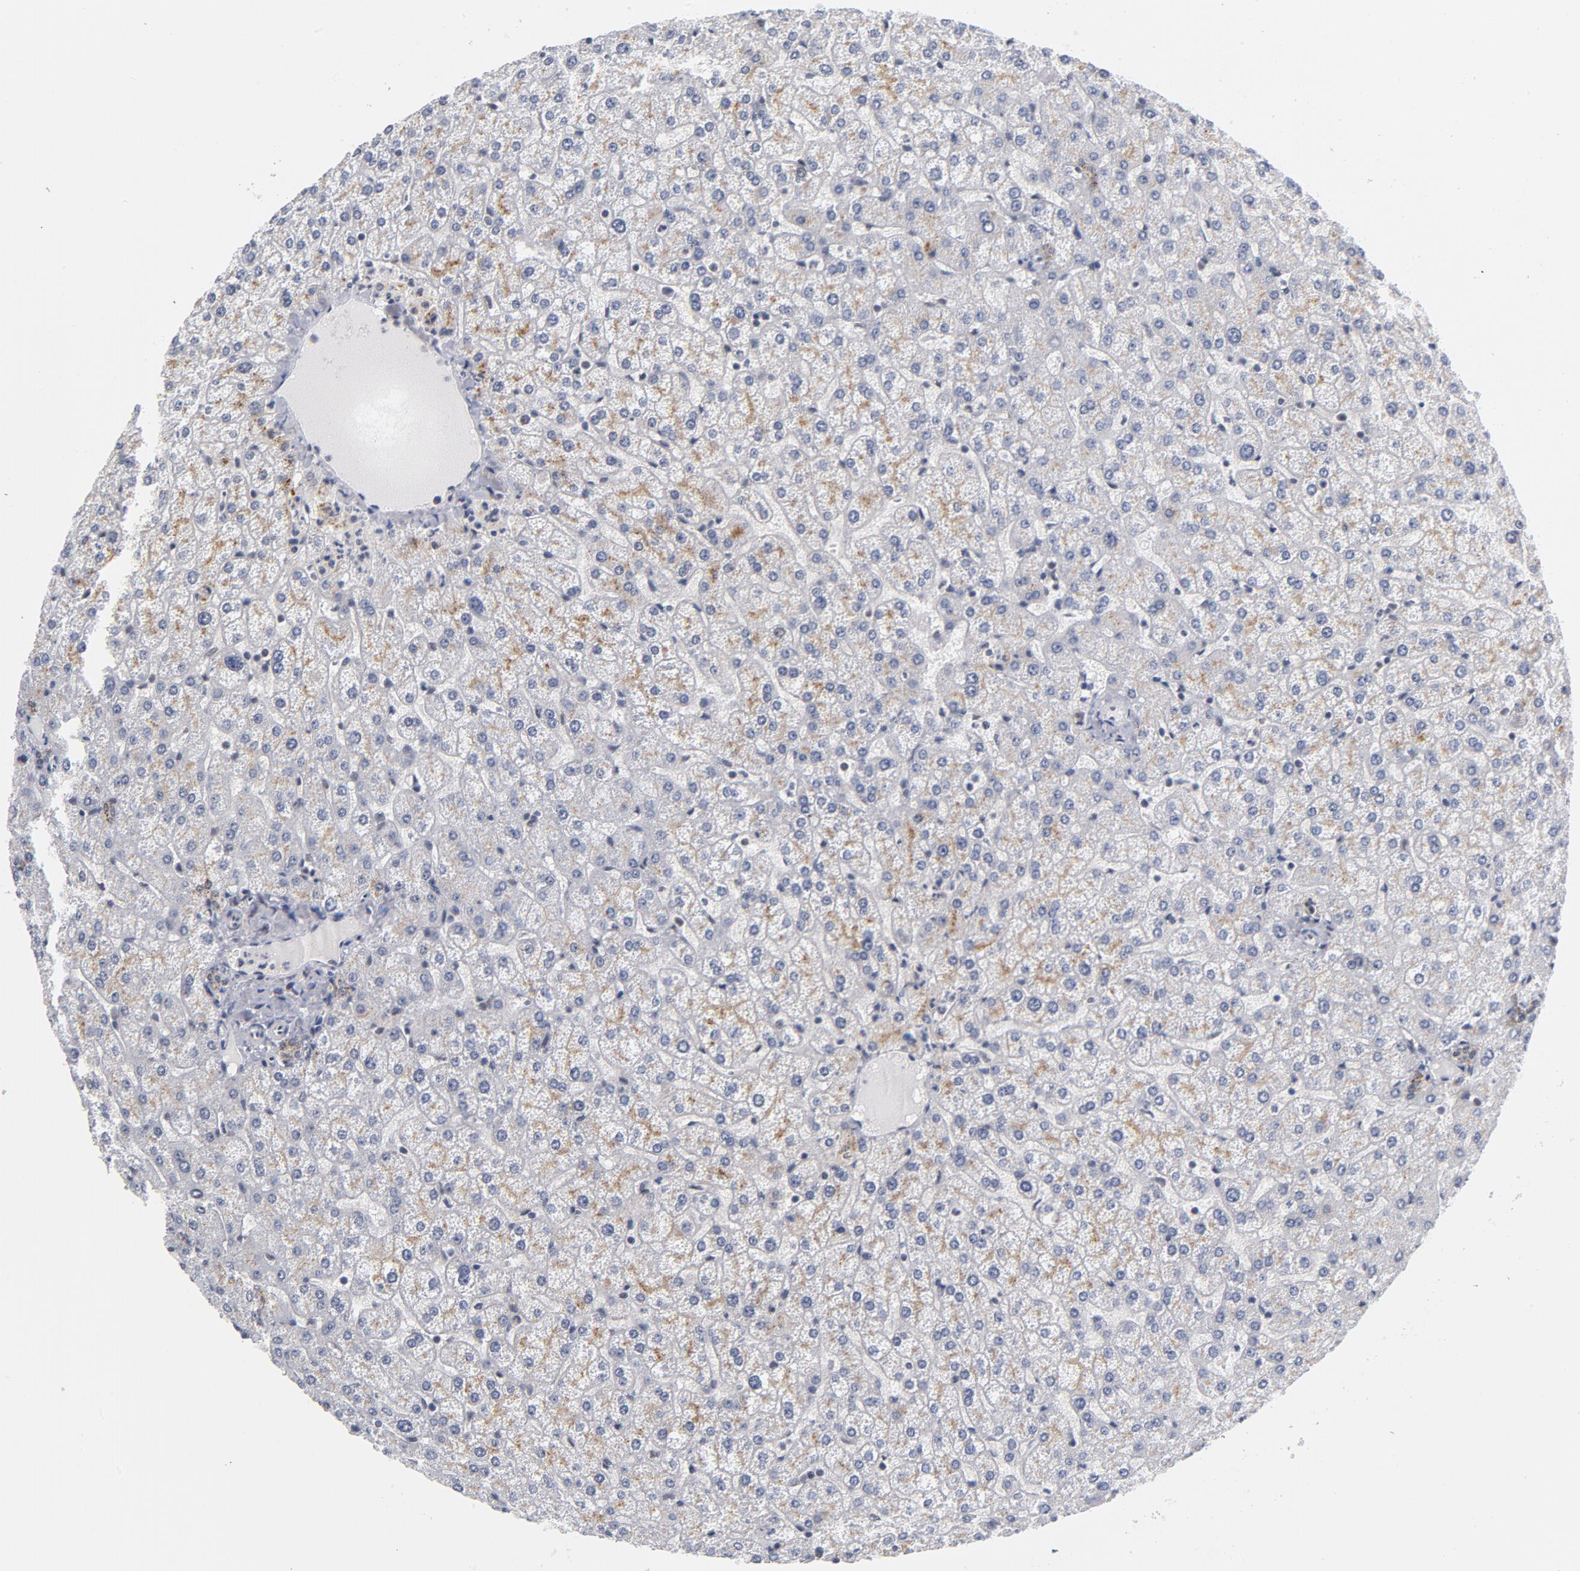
{"staining": {"intensity": "weak", "quantity": "25%-75%", "location": "cytoplasmic/membranous"}, "tissue": "liver", "cell_type": "Cholangiocytes", "image_type": "normal", "snomed": [{"axis": "morphology", "description": "Normal tissue, NOS"}, {"axis": "topography", "description": "Liver"}], "caption": "Immunohistochemistry photomicrograph of benign liver: human liver stained using immunohistochemistry (IHC) shows low levels of weak protein expression localized specifically in the cytoplasmic/membranous of cholangiocytes, appearing as a cytoplasmic/membranous brown color.", "gene": "BAP1", "patient": {"sex": "female", "age": 32}}